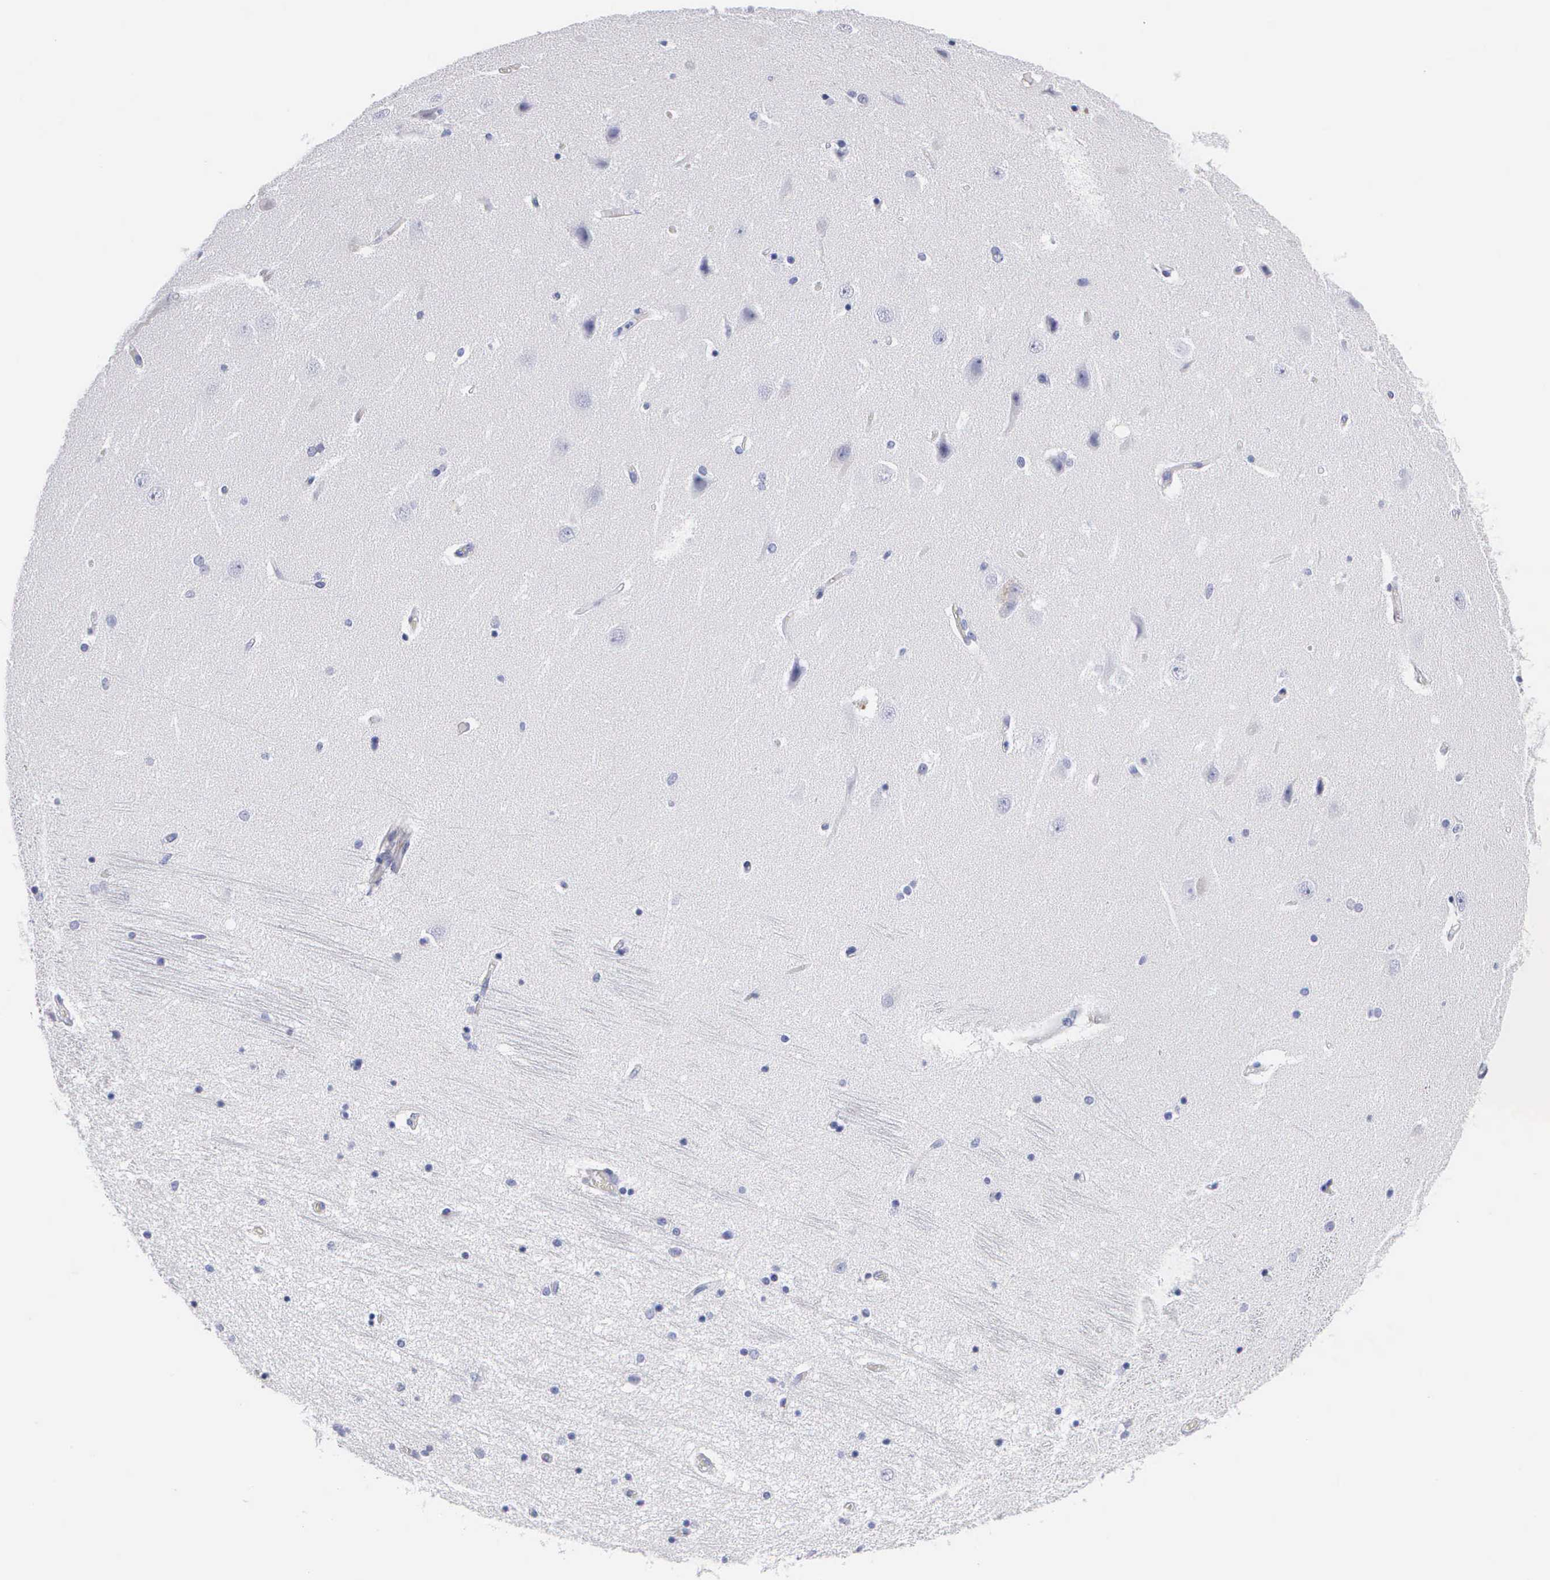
{"staining": {"intensity": "negative", "quantity": "none", "location": "none"}, "tissue": "hippocampus", "cell_type": "Glial cells", "image_type": "normal", "snomed": [{"axis": "morphology", "description": "Normal tissue, NOS"}, {"axis": "topography", "description": "Hippocampus"}], "caption": "A high-resolution image shows IHC staining of benign hippocampus, which exhibits no significant expression in glial cells. The staining is performed using DAB (3,3'-diaminobenzidine) brown chromogen with nuclei counter-stained in using hematoxylin.", "gene": "CTSL", "patient": {"sex": "female", "age": 54}}